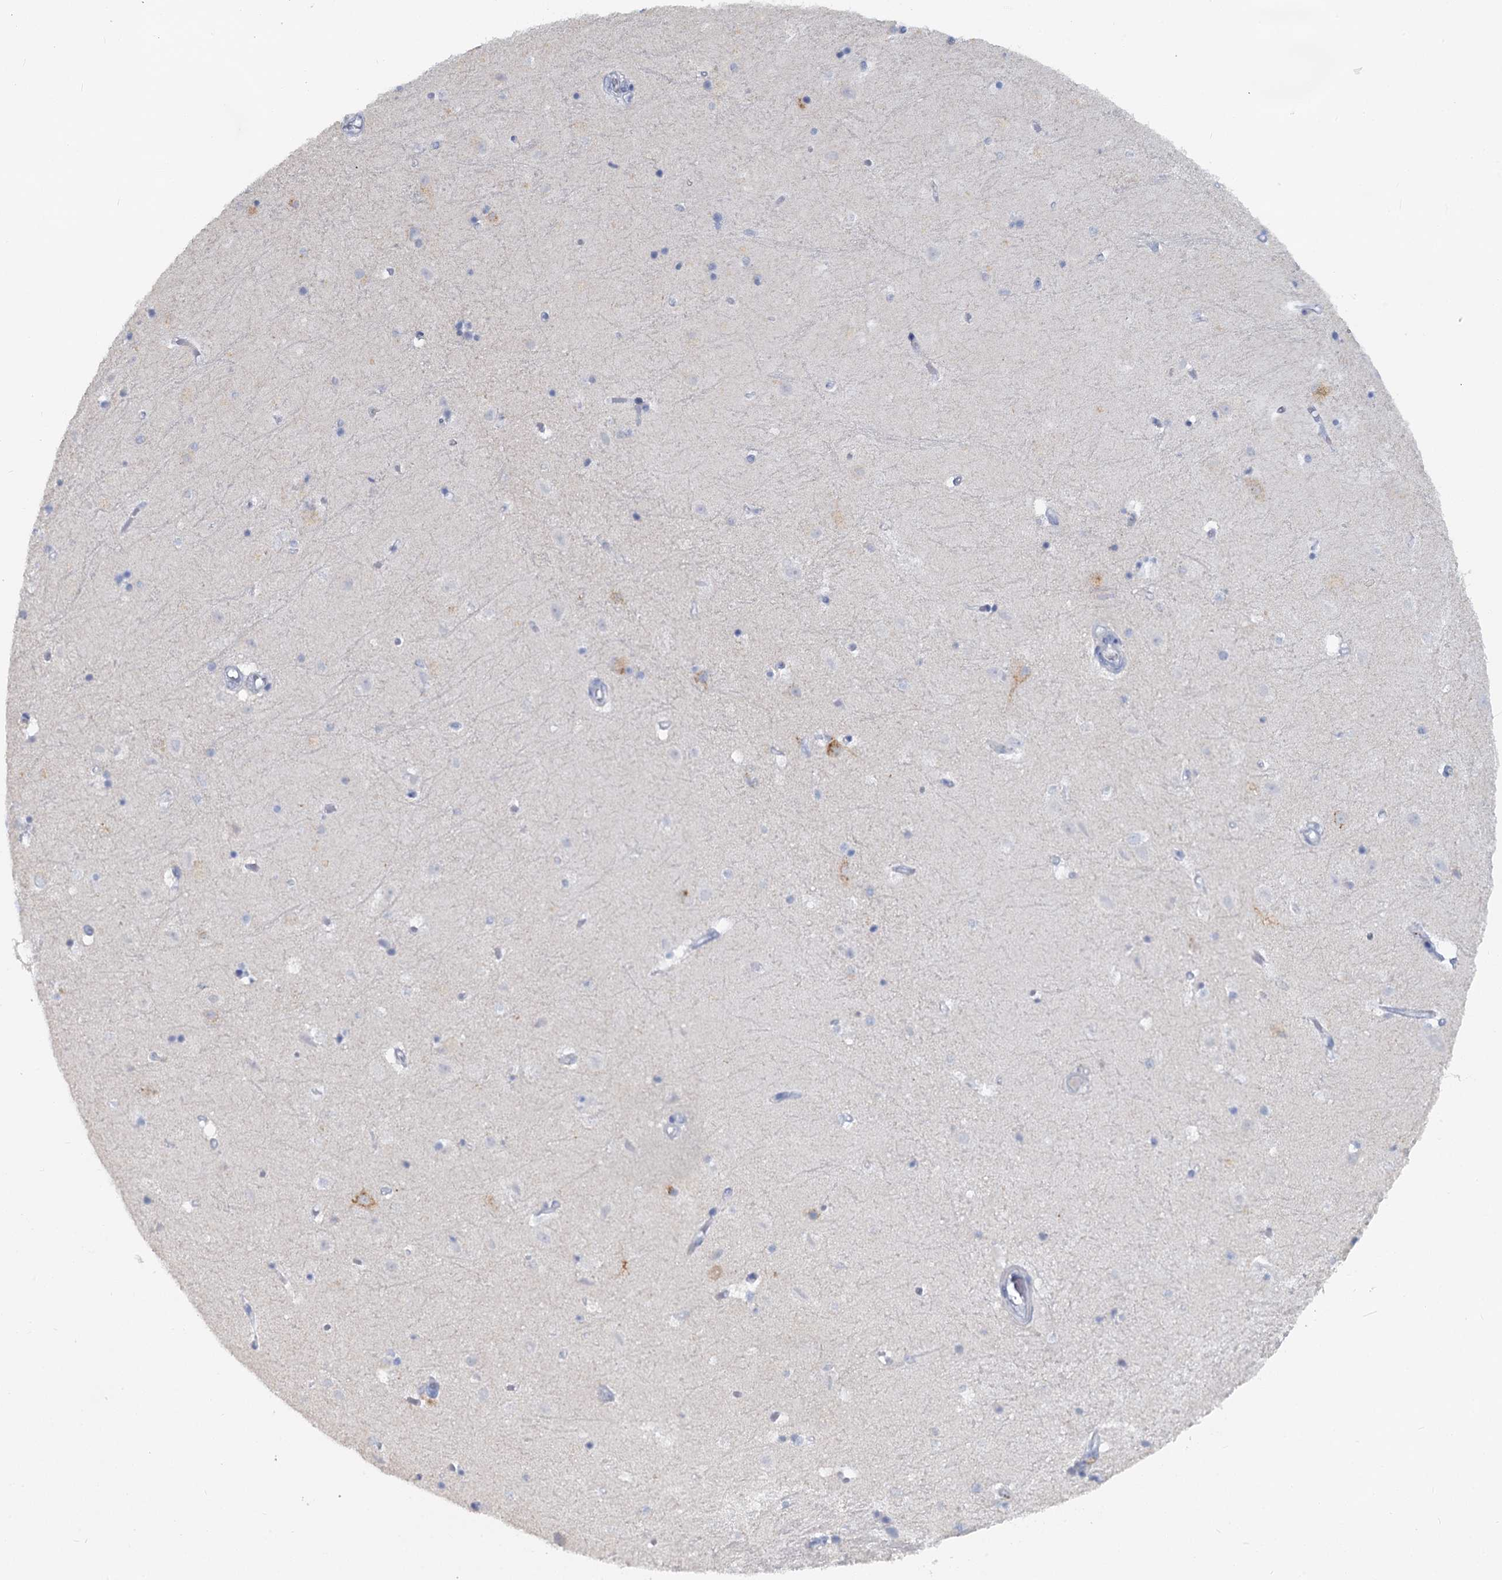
{"staining": {"intensity": "negative", "quantity": "none", "location": "none"}, "tissue": "hippocampus", "cell_type": "Glial cells", "image_type": "normal", "snomed": [{"axis": "morphology", "description": "Normal tissue, NOS"}, {"axis": "topography", "description": "Hippocampus"}], "caption": "A high-resolution photomicrograph shows immunohistochemistry staining of benign hippocampus, which shows no significant staining in glial cells.", "gene": "CHGA", "patient": {"sex": "female", "age": 52}}